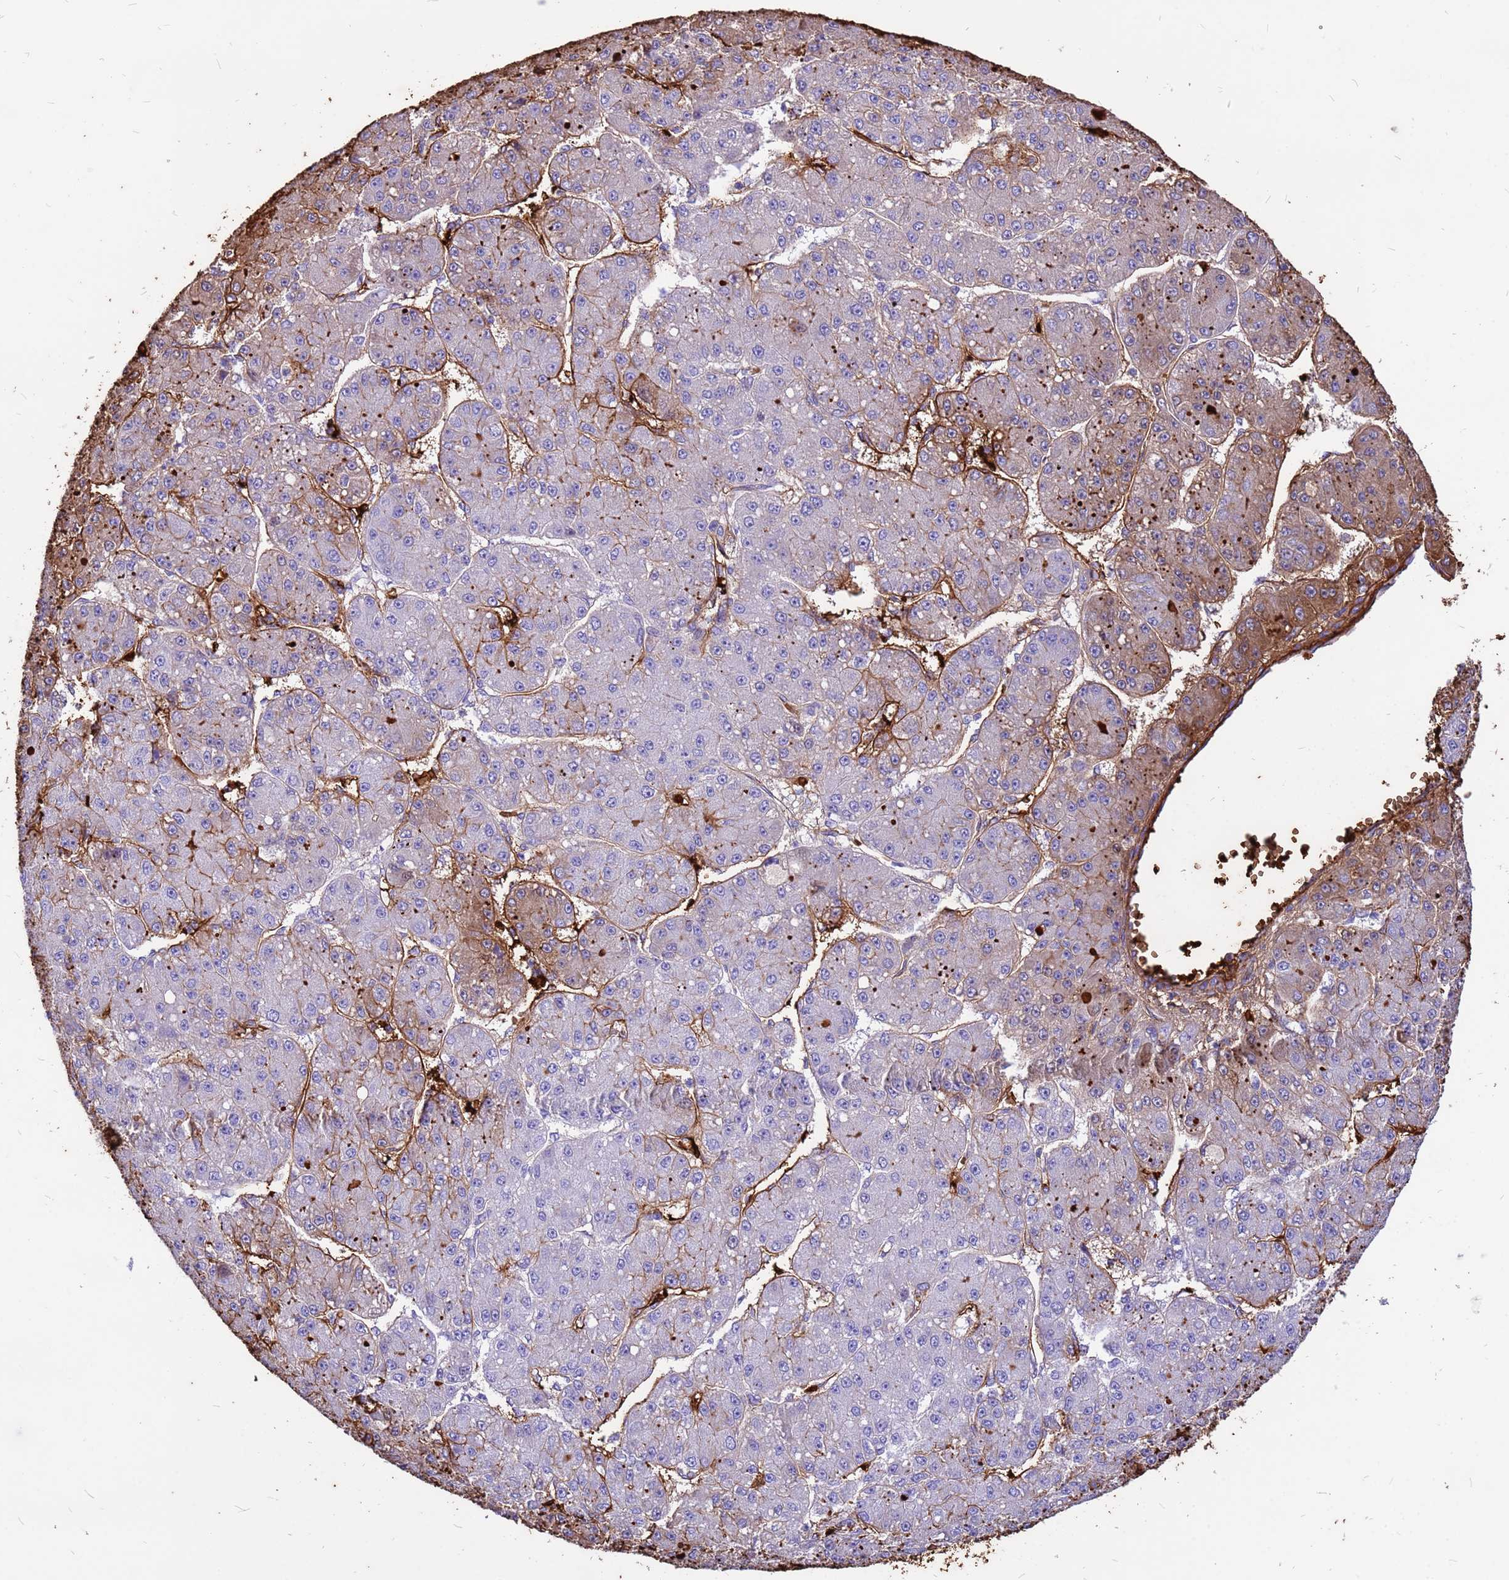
{"staining": {"intensity": "moderate", "quantity": "<25%", "location": "cytoplasmic/membranous"}, "tissue": "liver cancer", "cell_type": "Tumor cells", "image_type": "cancer", "snomed": [{"axis": "morphology", "description": "Carcinoma, Hepatocellular, NOS"}, {"axis": "topography", "description": "Liver"}], "caption": "Tumor cells show low levels of moderate cytoplasmic/membranous positivity in approximately <25% of cells in liver hepatocellular carcinoma.", "gene": "HBA2", "patient": {"sex": "male", "age": 67}}